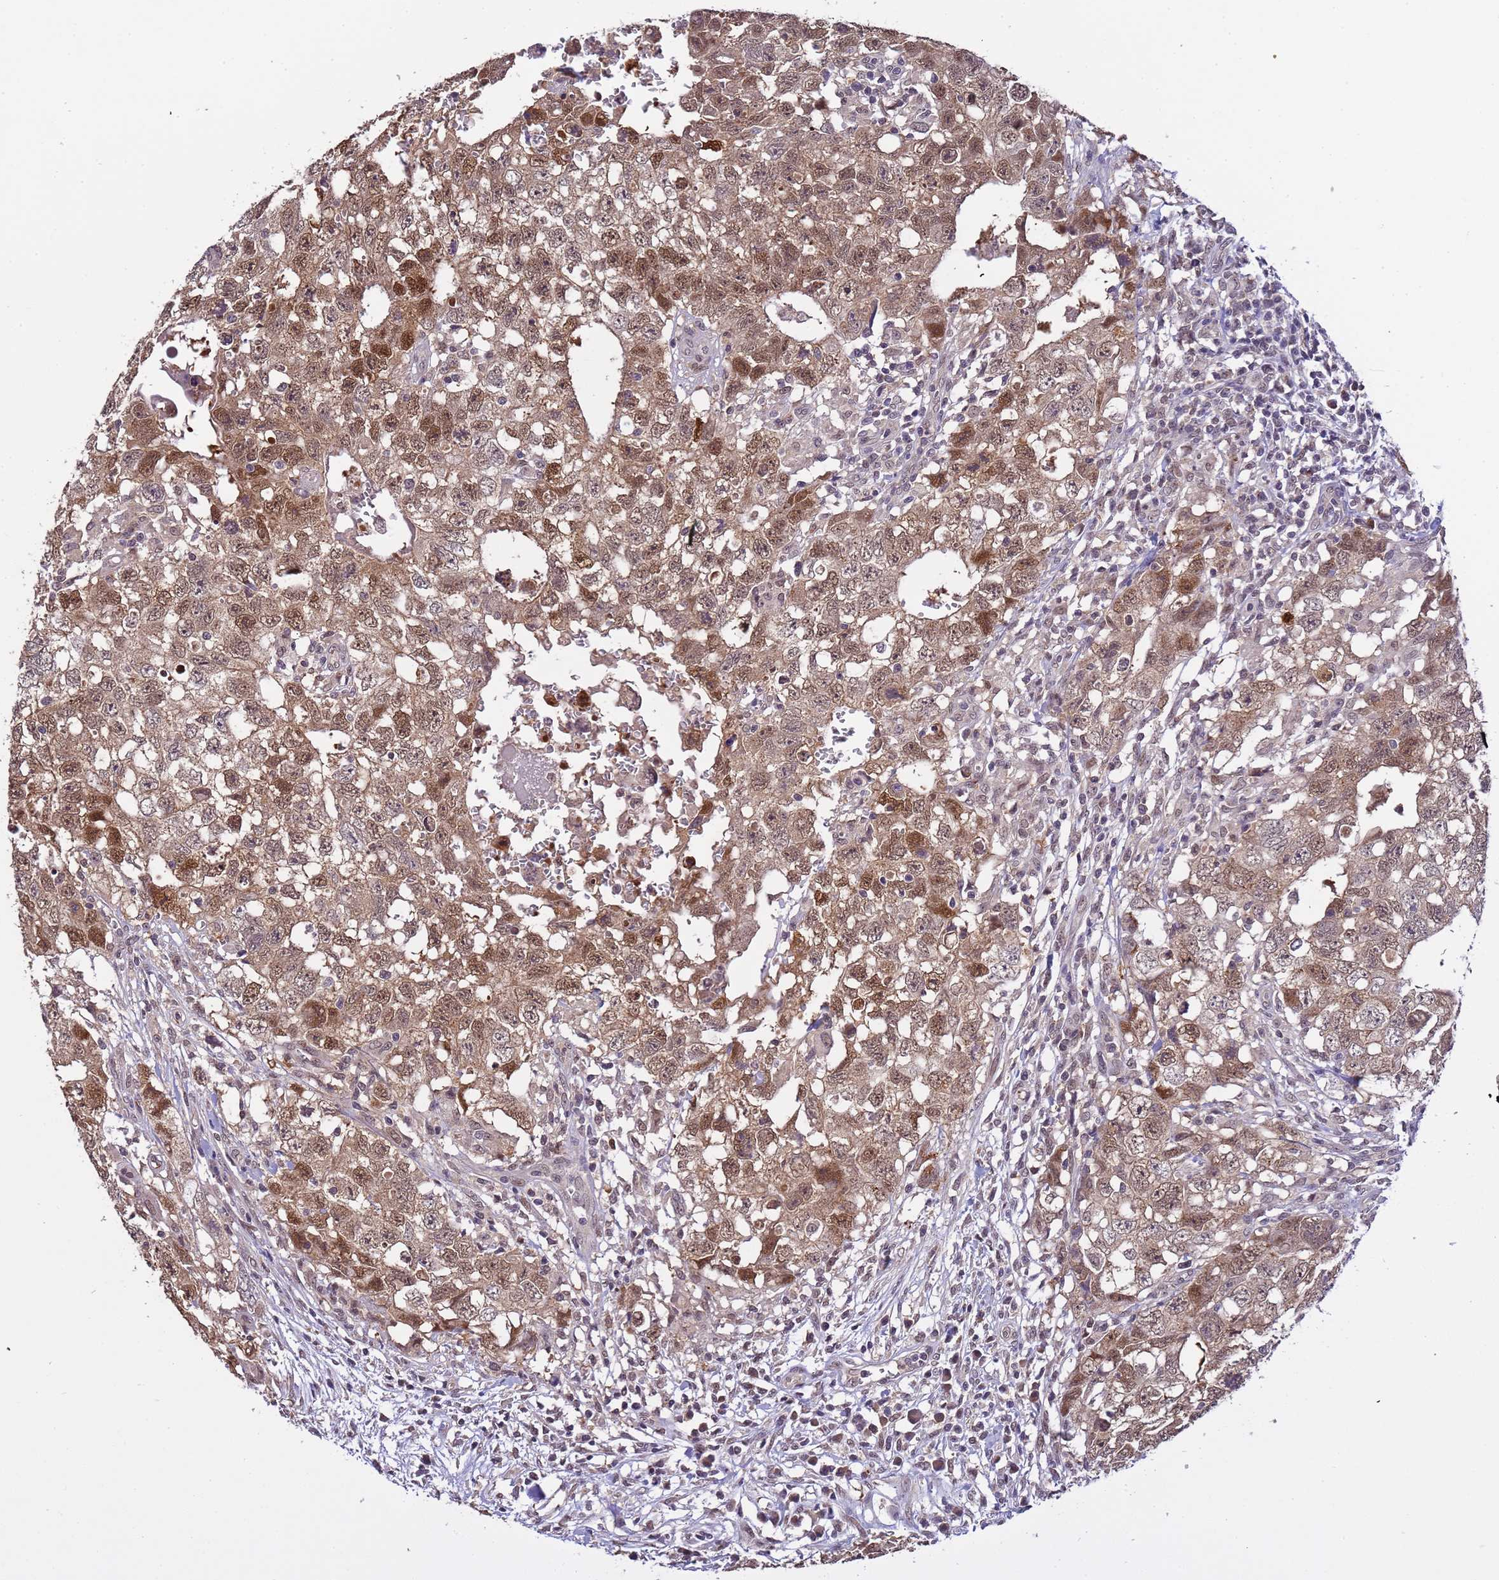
{"staining": {"intensity": "moderate", "quantity": ">75%", "location": "cytoplasmic/membranous,nuclear"}, "tissue": "testis cancer", "cell_type": "Tumor cells", "image_type": "cancer", "snomed": [{"axis": "morphology", "description": "Seminoma, NOS"}, {"axis": "morphology", "description": "Carcinoma, Embryonal, NOS"}, {"axis": "topography", "description": "Testis"}], "caption": "Protein staining of testis cancer (embryonal carcinoma) tissue reveals moderate cytoplasmic/membranous and nuclear staining in about >75% of tumor cells. The protein is shown in brown color, while the nuclei are stained blue.", "gene": "ZBTB5", "patient": {"sex": "male", "age": 29}}